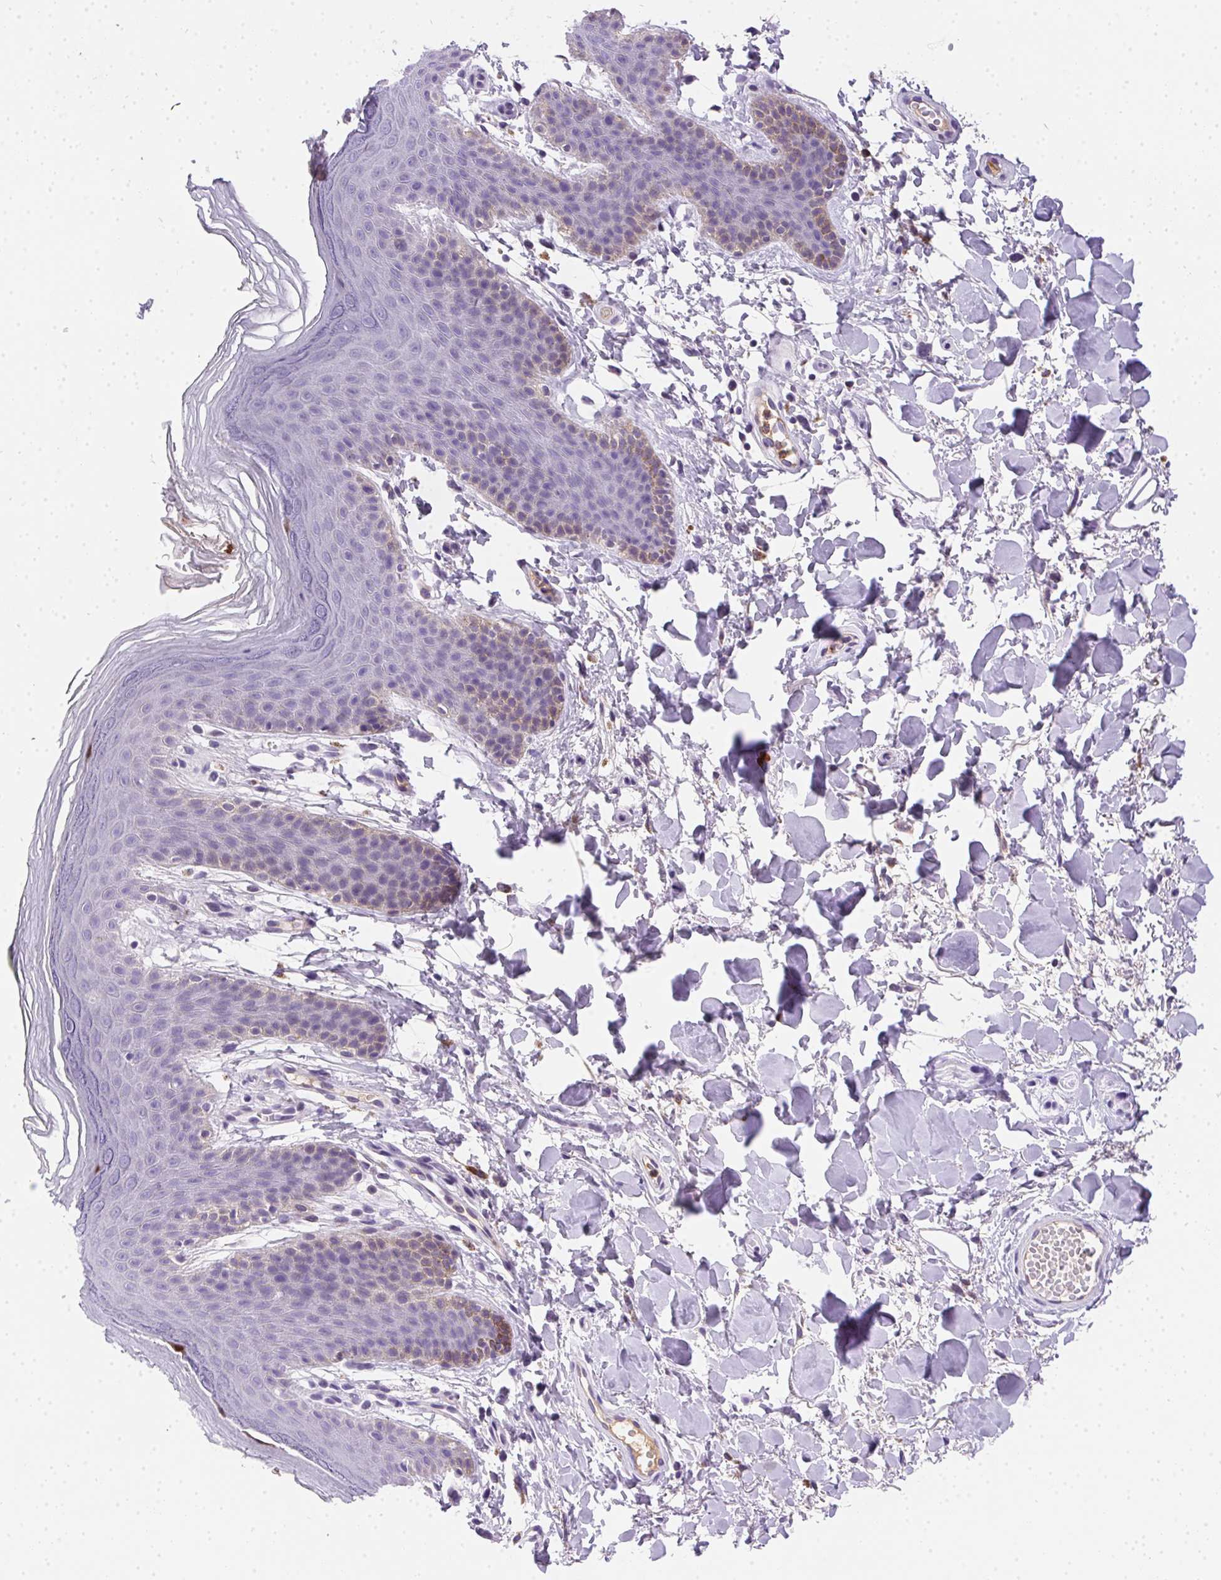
{"staining": {"intensity": "negative", "quantity": "none", "location": "none"}, "tissue": "skin", "cell_type": "Epidermal cells", "image_type": "normal", "snomed": [{"axis": "morphology", "description": "Normal tissue, NOS"}, {"axis": "topography", "description": "Anal"}], "caption": "Immunohistochemical staining of benign human skin reveals no significant staining in epidermal cells.", "gene": "SSTR4", "patient": {"sex": "male", "age": 53}}